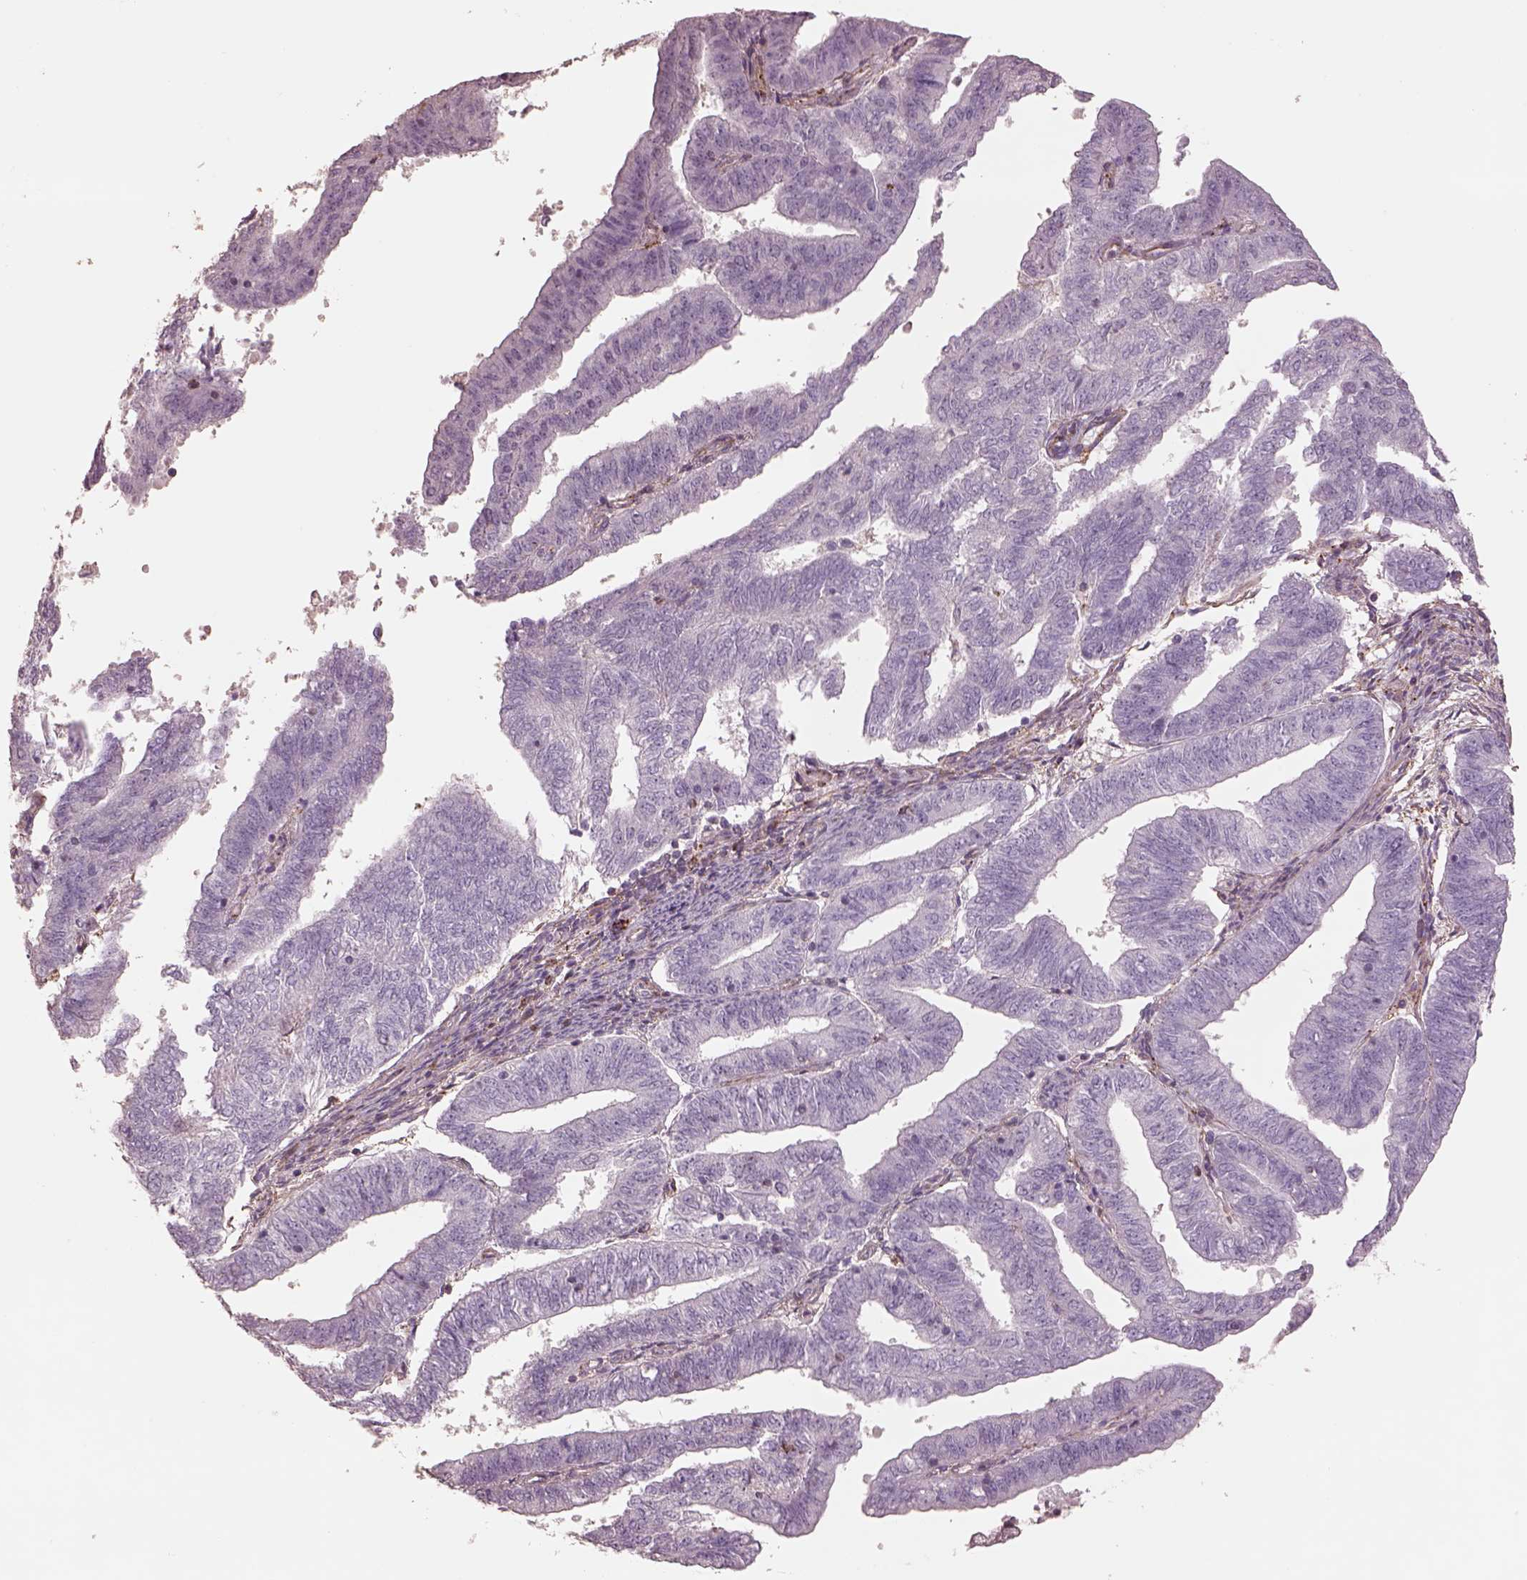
{"staining": {"intensity": "negative", "quantity": "none", "location": "none"}, "tissue": "endometrial cancer", "cell_type": "Tumor cells", "image_type": "cancer", "snomed": [{"axis": "morphology", "description": "Adenocarcinoma, NOS"}, {"axis": "topography", "description": "Endometrium"}], "caption": "High magnification brightfield microscopy of endometrial adenocarcinoma stained with DAB (3,3'-diaminobenzidine) (brown) and counterstained with hematoxylin (blue): tumor cells show no significant positivity. (Brightfield microscopy of DAB immunohistochemistry at high magnification).", "gene": "LIN7A", "patient": {"sex": "female", "age": 82}}